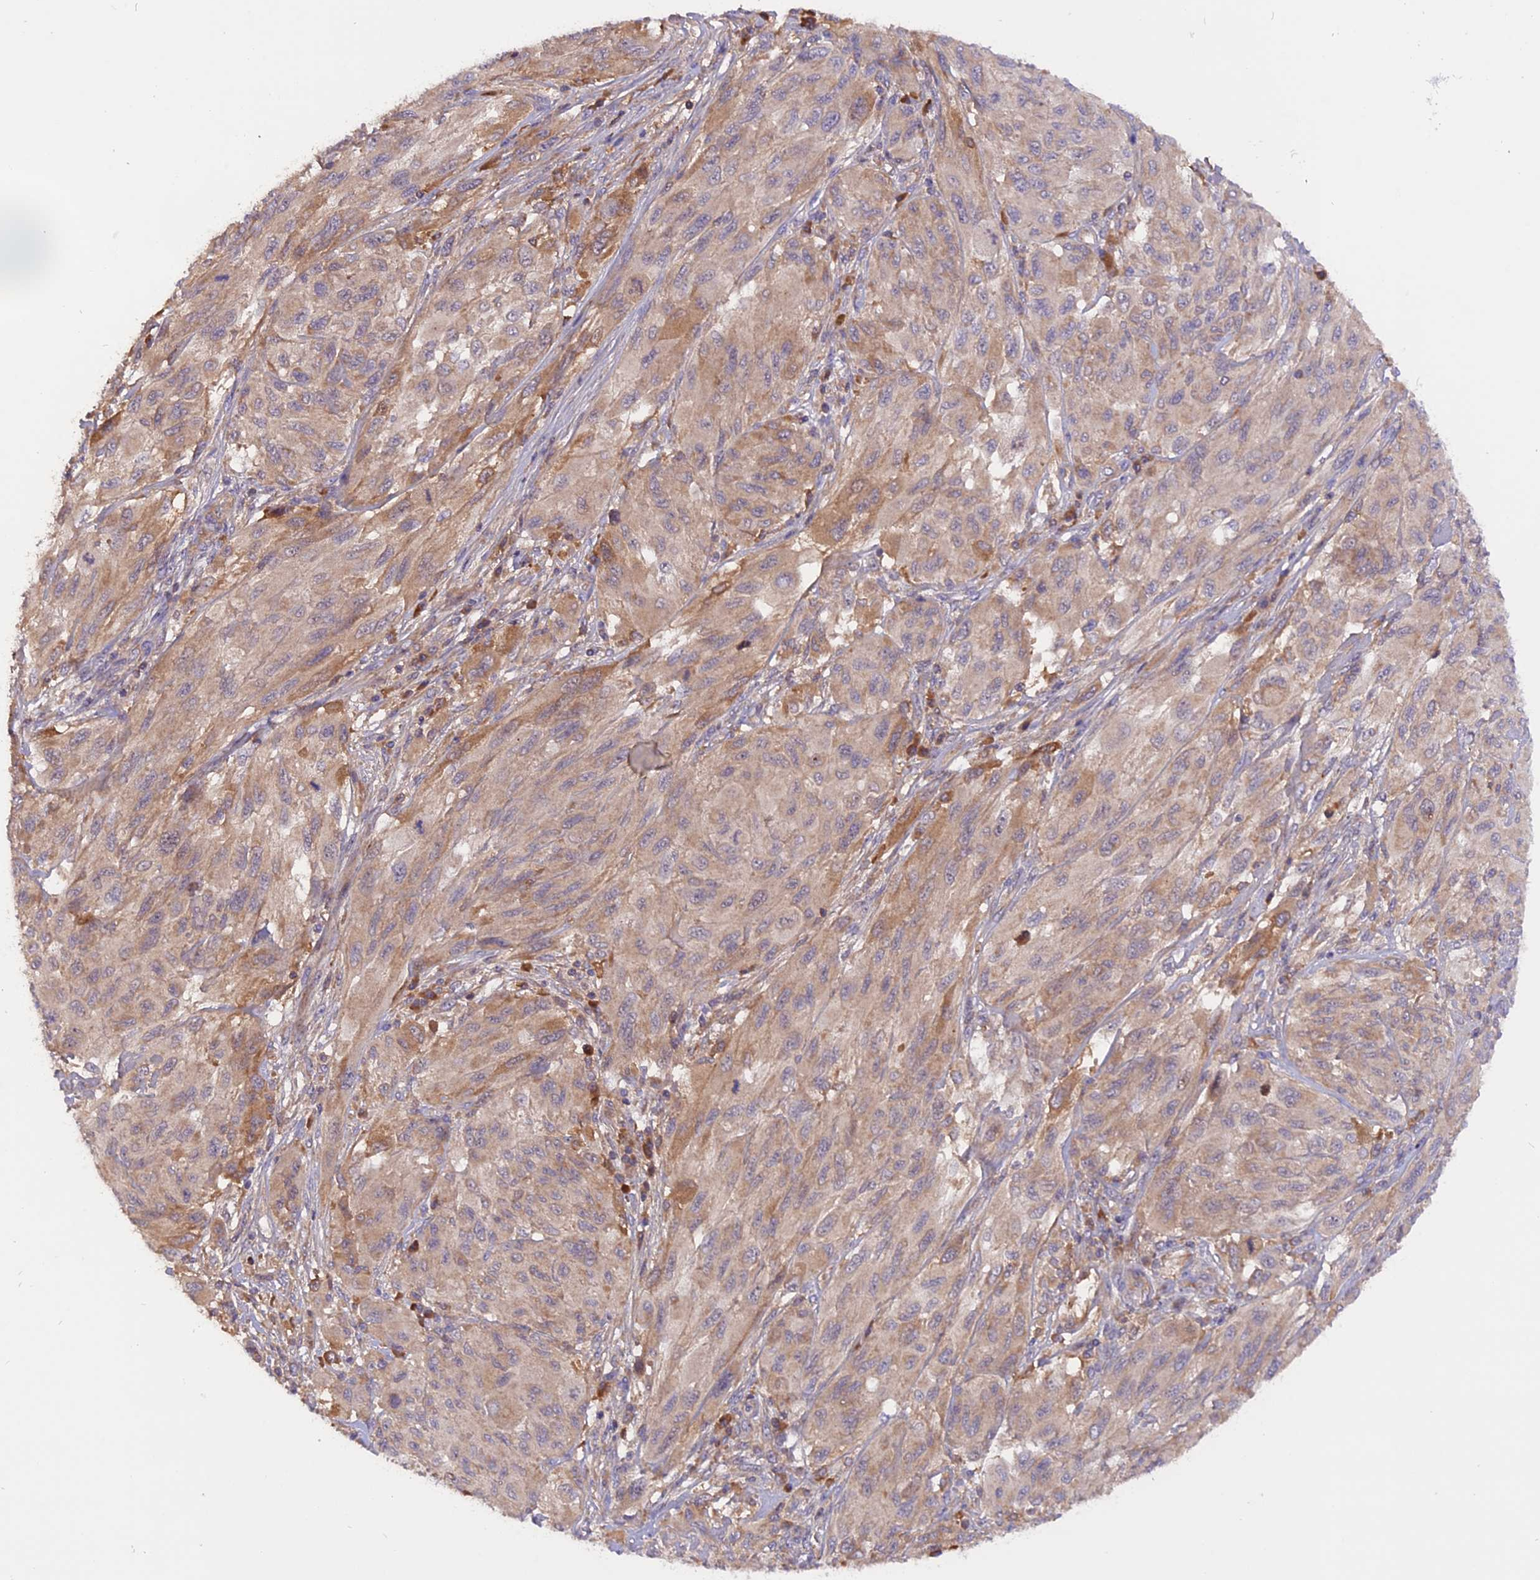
{"staining": {"intensity": "weak", "quantity": ">75%", "location": "cytoplasmic/membranous"}, "tissue": "melanoma", "cell_type": "Tumor cells", "image_type": "cancer", "snomed": [{"axis": "morphology", "description": "Malignant melanoma, NOS"}, {"axis": "topography", "description": "Skin"}], "caption": "Human melanoma stained with a brown dye demonstrates weak cytoplasmic/membranous positive expression in approximately >75% of tumor cells.", "gene": "MARK4", "patient": {"sex": "female", "age": 91}}